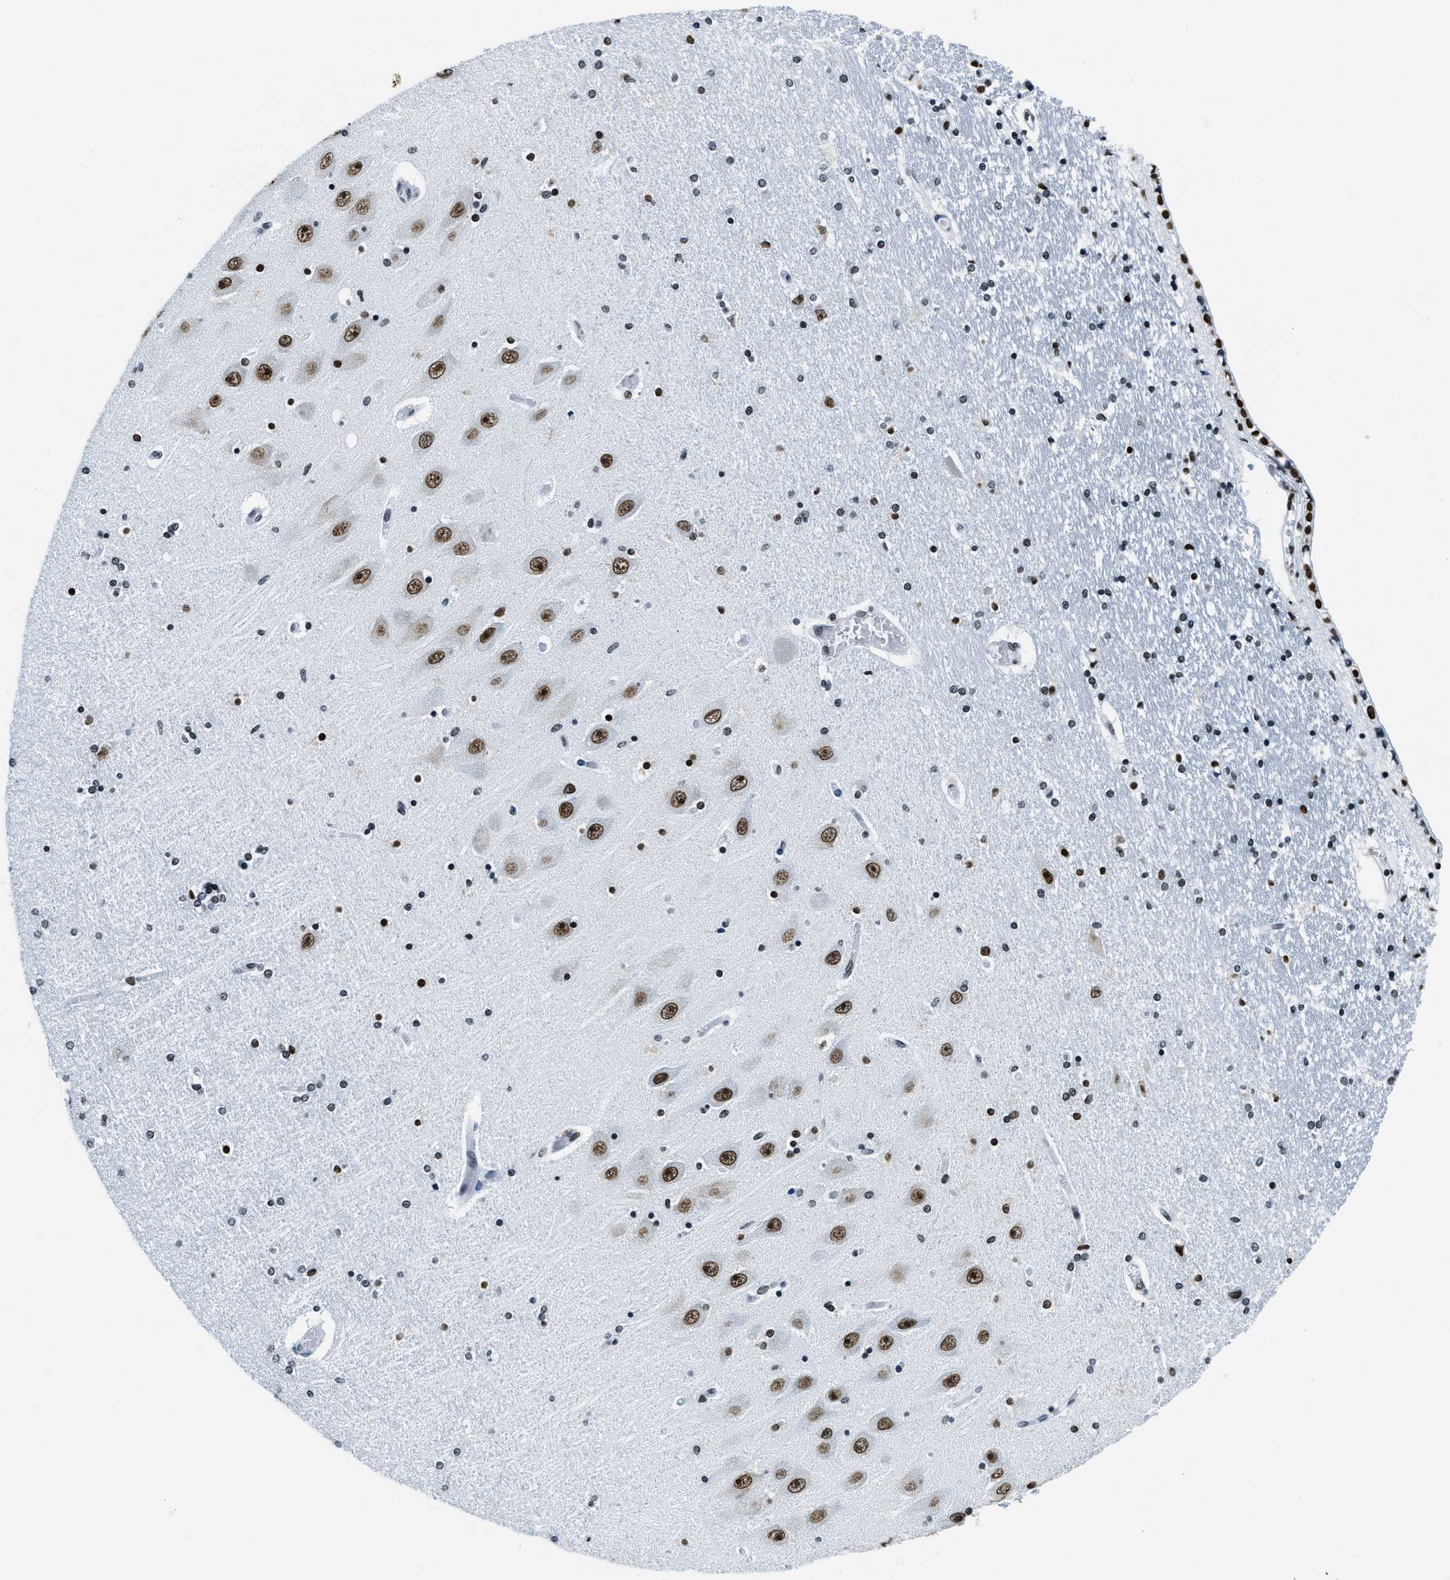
{"staining": {"intensity": "strong", "quantity": "25%-75%", "location": "nuclear"}, "tissue": "hippocampus", "cell_type": "Glial cells", "image_type": "normal", "snomed": [{"axis": "morphology", "description": "Normal tissue, NOS"}, {"axis": "topography", "description": "Hippocampus"}], "caption": "Brown immunohistochemical staining in normal hippocampus reveals strong nuclear expression in approximately 25%-75% of glial cells. (Brightfield microscopy of DAB IHC at high magnification).", "gene": "TOP1", "patient": {"sex": "female", "age": 54}}